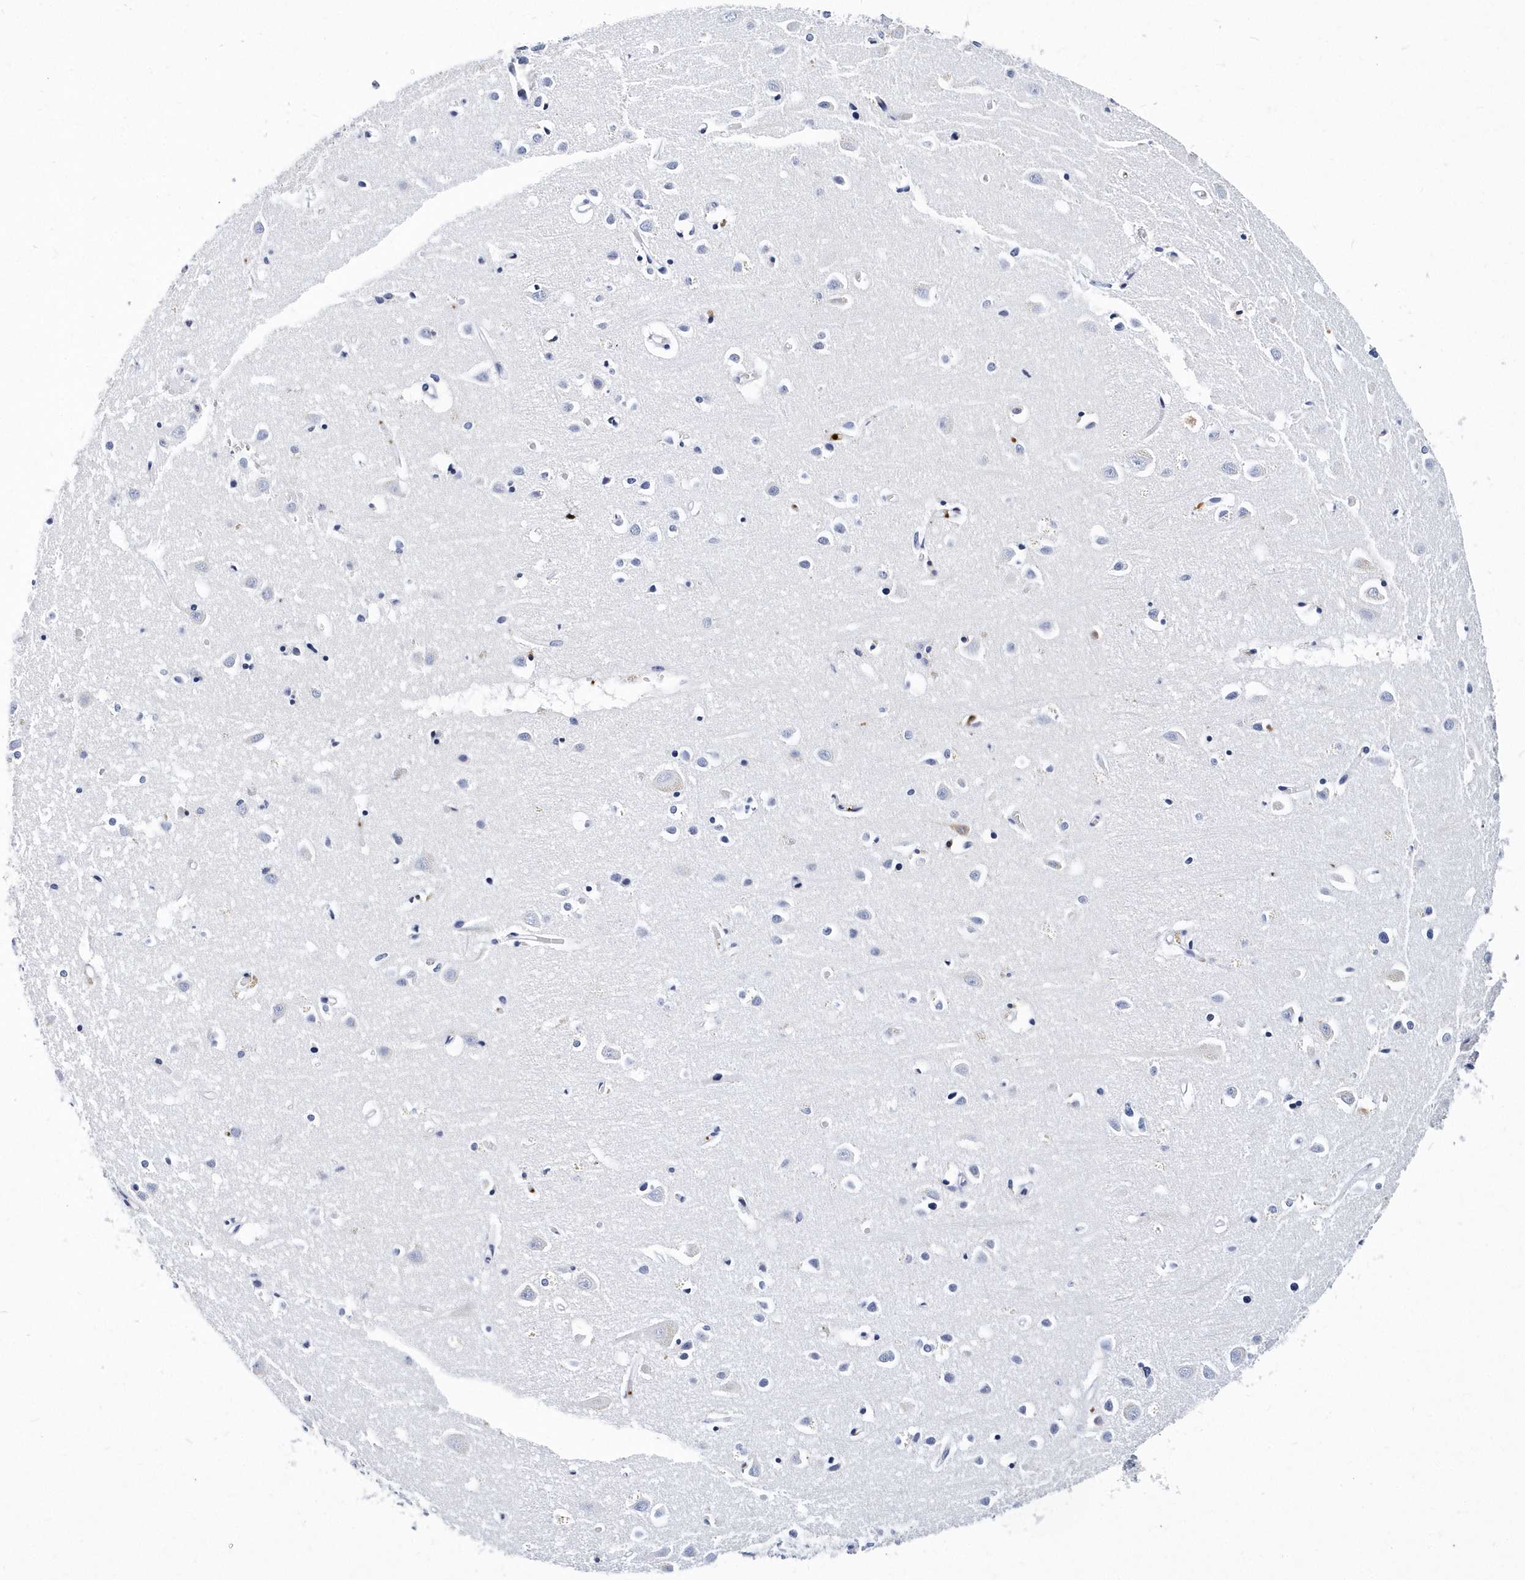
{"staining": {"intensity": "negative", "quantity": "none", "location": "none"}, "tissue": "cerebral cortex", "cell_type": "Endothelial cells", "image_type": "normal", "snomed": [{"axis": "morphology", "description": "Normal tissue, NOS"}, {"axis": "topography", "description": "Cerebral cortex"}], "caption": "A micrograph of cerebral cortex stained for a protein shows no brown staining in endothelial cells. (DAB (3,3'-diaminobenzidine) immunohistochemistry visualized using brightfield microscopy, high magnification).", "gene": "ITGA2B", "patient": {"sex": "female", "age": 64}}